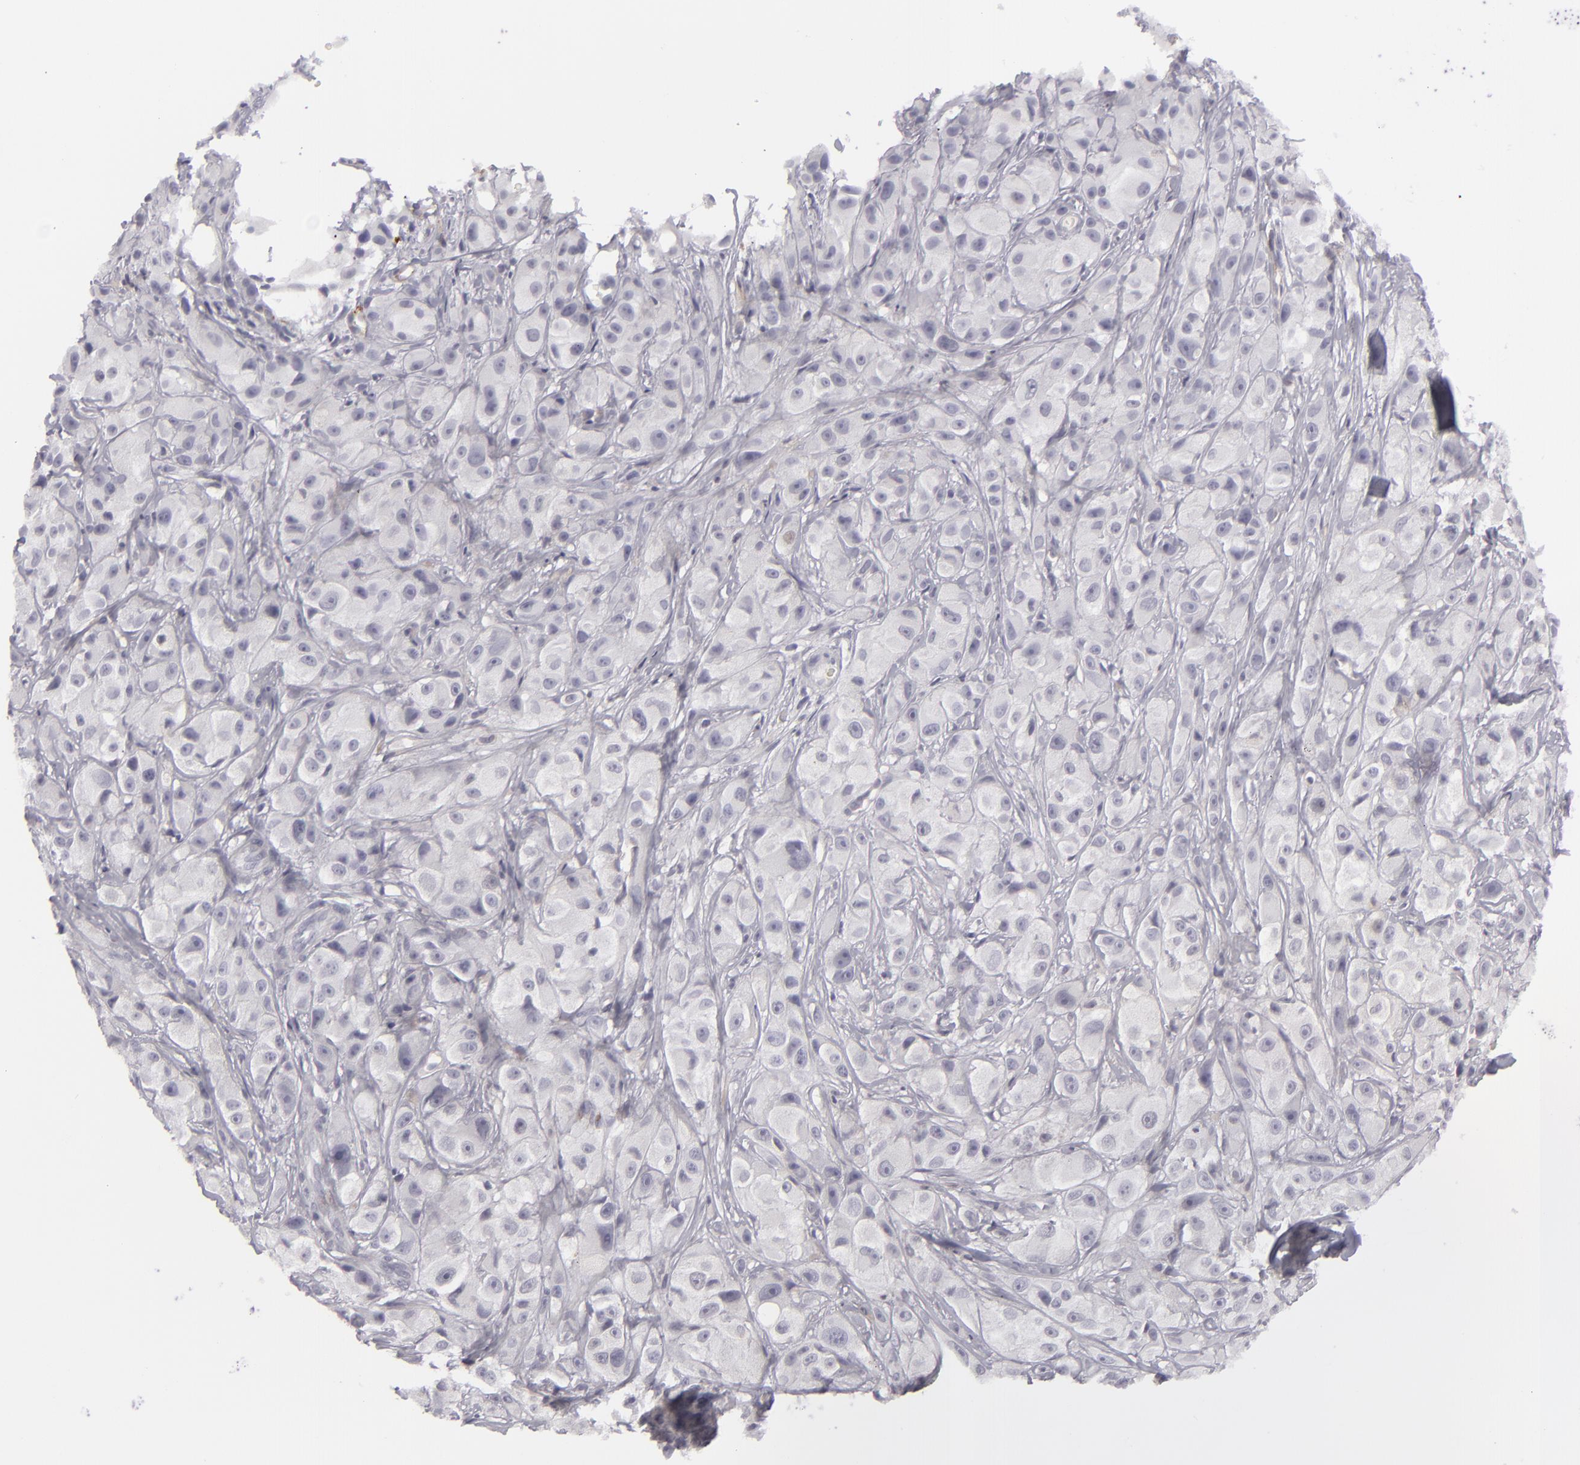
{"staining": {"intensity": "negative", "quantity": "none", "location": "none"}, "tissue": "melanoma", "cell_type": "Tumor cells", "image_type": "cancer", "snomed": [{"axis": "morphology", "description": "Malignant melanoma, NOS"}, {"axis": "topography", "description": "Skin"}], "caption": "An image of human malignant melanoma is negative for staining in tumor cells.", "gene": "JUP", "patient": {"sex": "male", "age": 56}}